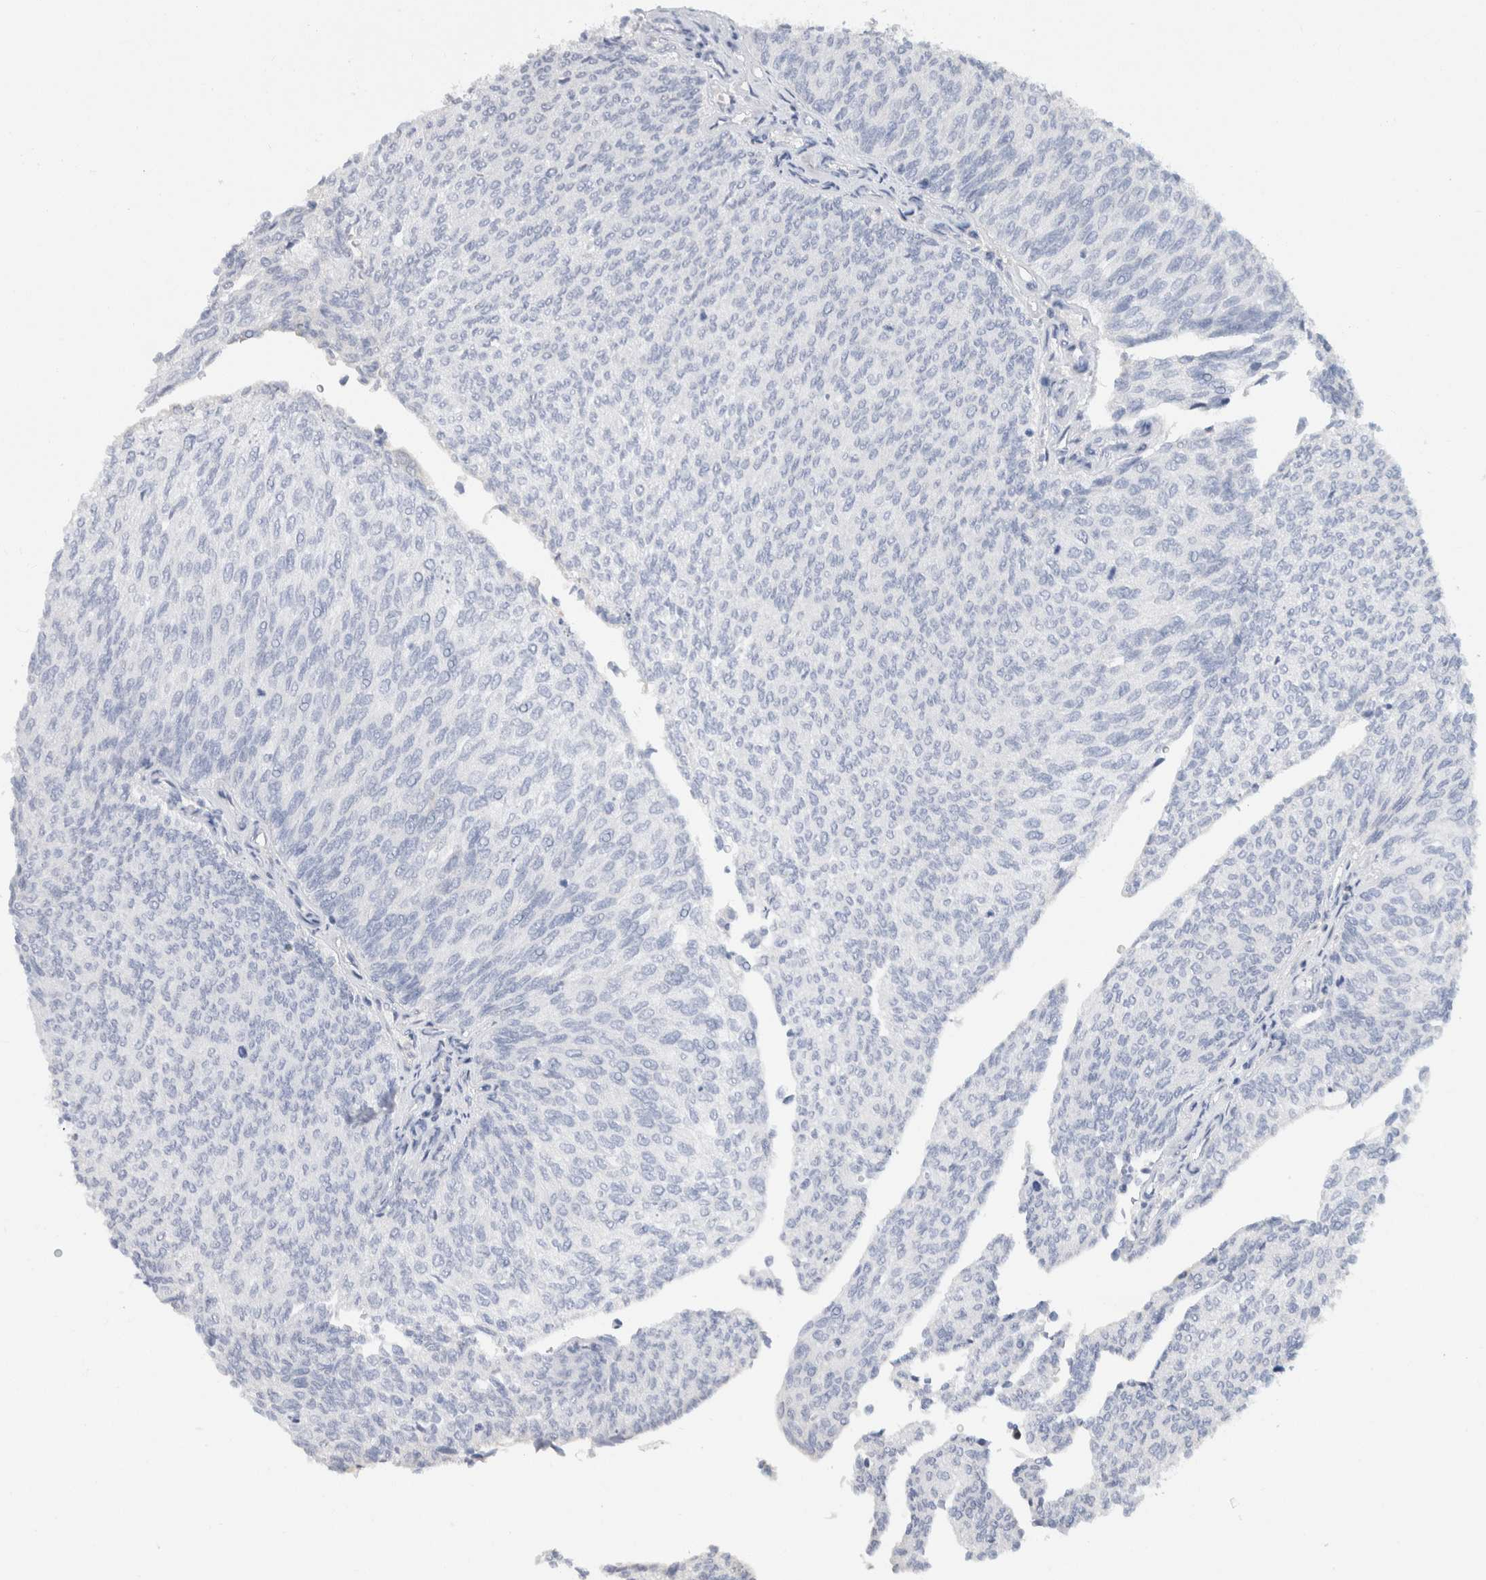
{"staining": {"intensity": "negative", "quantity": "none", "location": "none"}, "tissue": "urothelial cancer", "cell_type": "Tumor cells", "image_type": "cancer", "snomed": [{"axis": "morphology", "description": "Urothelial carcinoma, Low grade"}, {"axis": "topography", "description": "Urinary bladder"}], "caption": "This is an immunohistochemistry image of human urothelial cancer. There is no expression in tumor cells.", "gene": "SCGB1A1", "patient": {"sex": "female", "age": 79}}